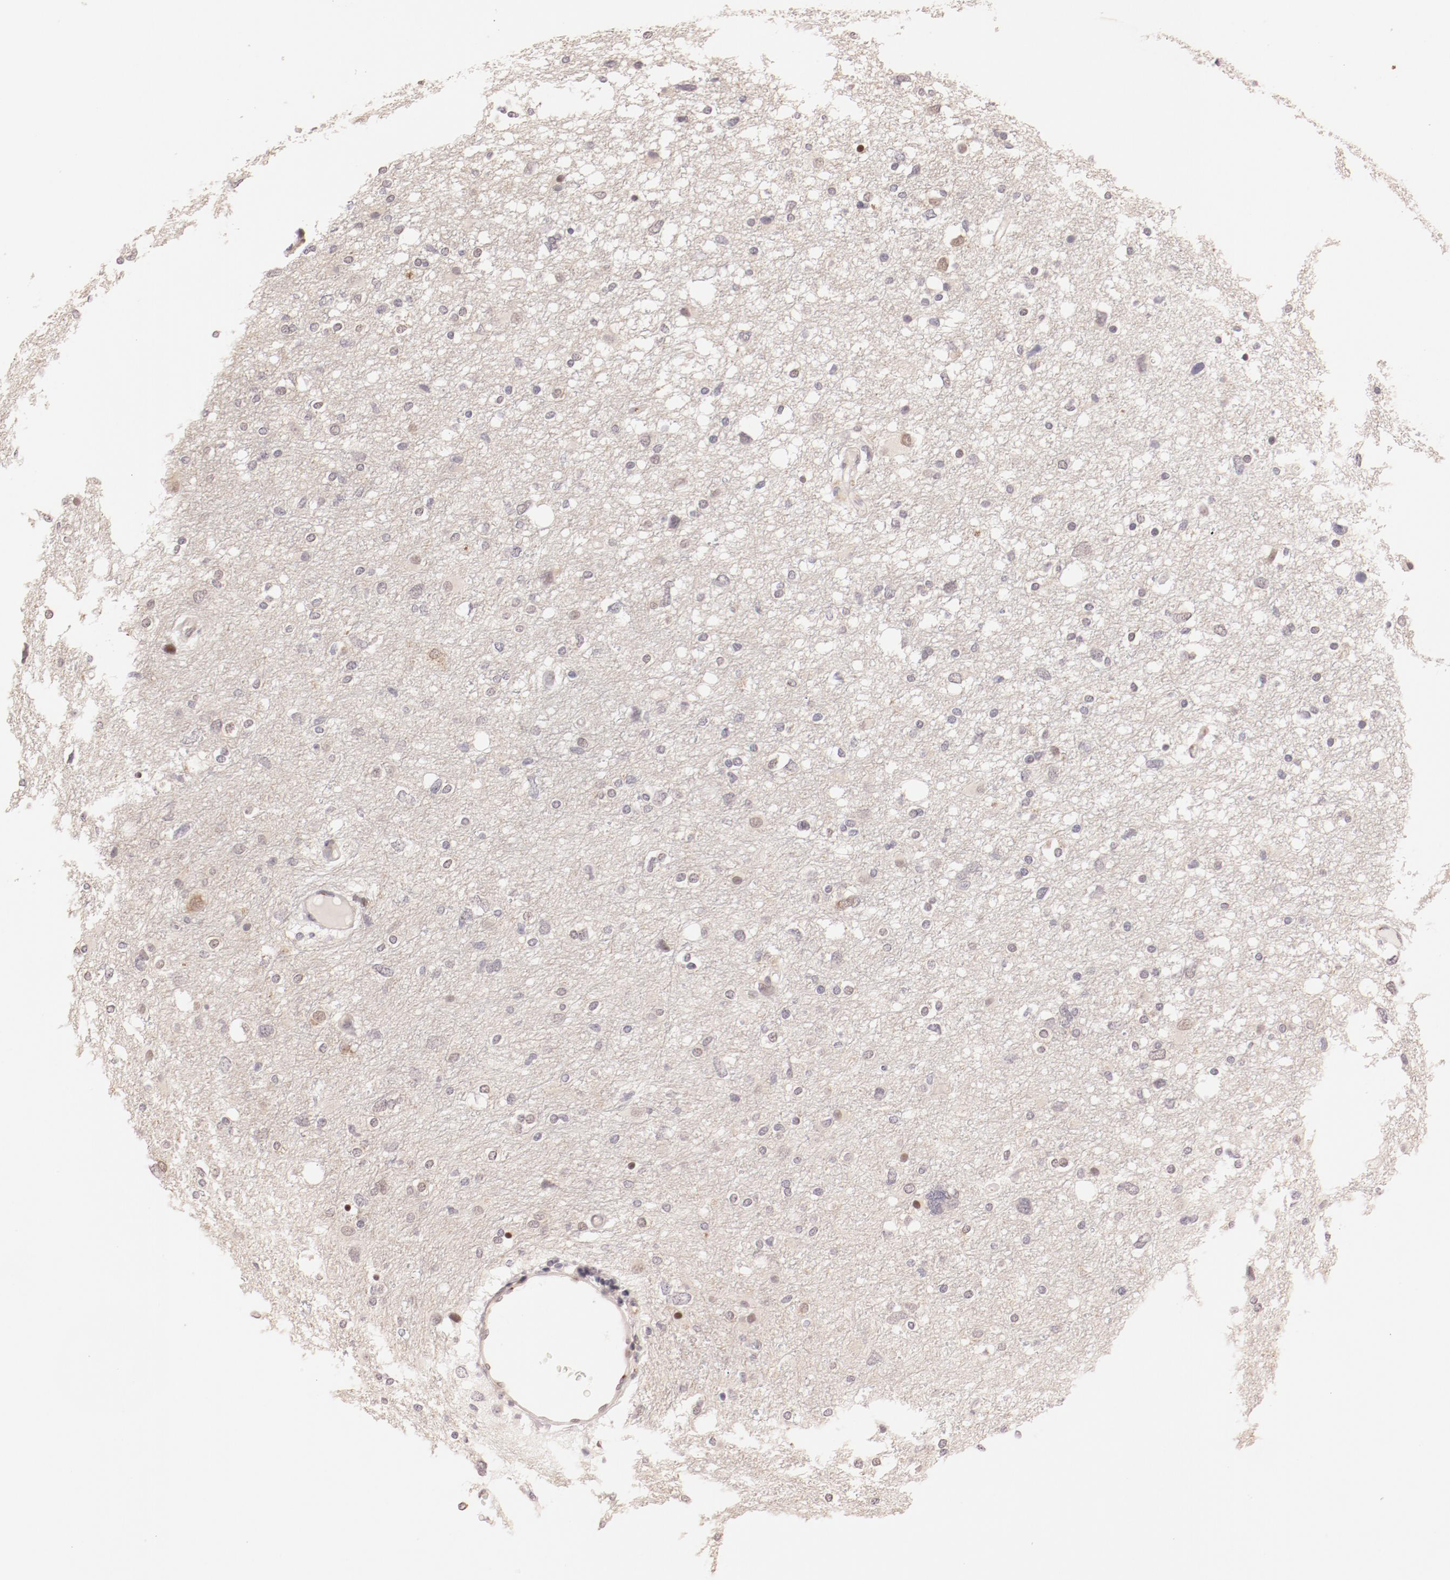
{"staining": {"intensity": "negative", "quantity": "none", "location": "none"}, "tissue": "glioma", "cell_type": "Tumor cells", "image_type": "cancer", "snomed": [{"axis": "morphology", "description": "Glioma, malignant, High grade"}, {"axis": "topography", "description": "Brain"}], "caption": "A high-resolution image shows immunohistochemistry staining of malignant high-grade glioma, which reveals no significant expression in tumor cells.", "gene": "RPL12", "patient": {"sex": "female", "age": 59}}